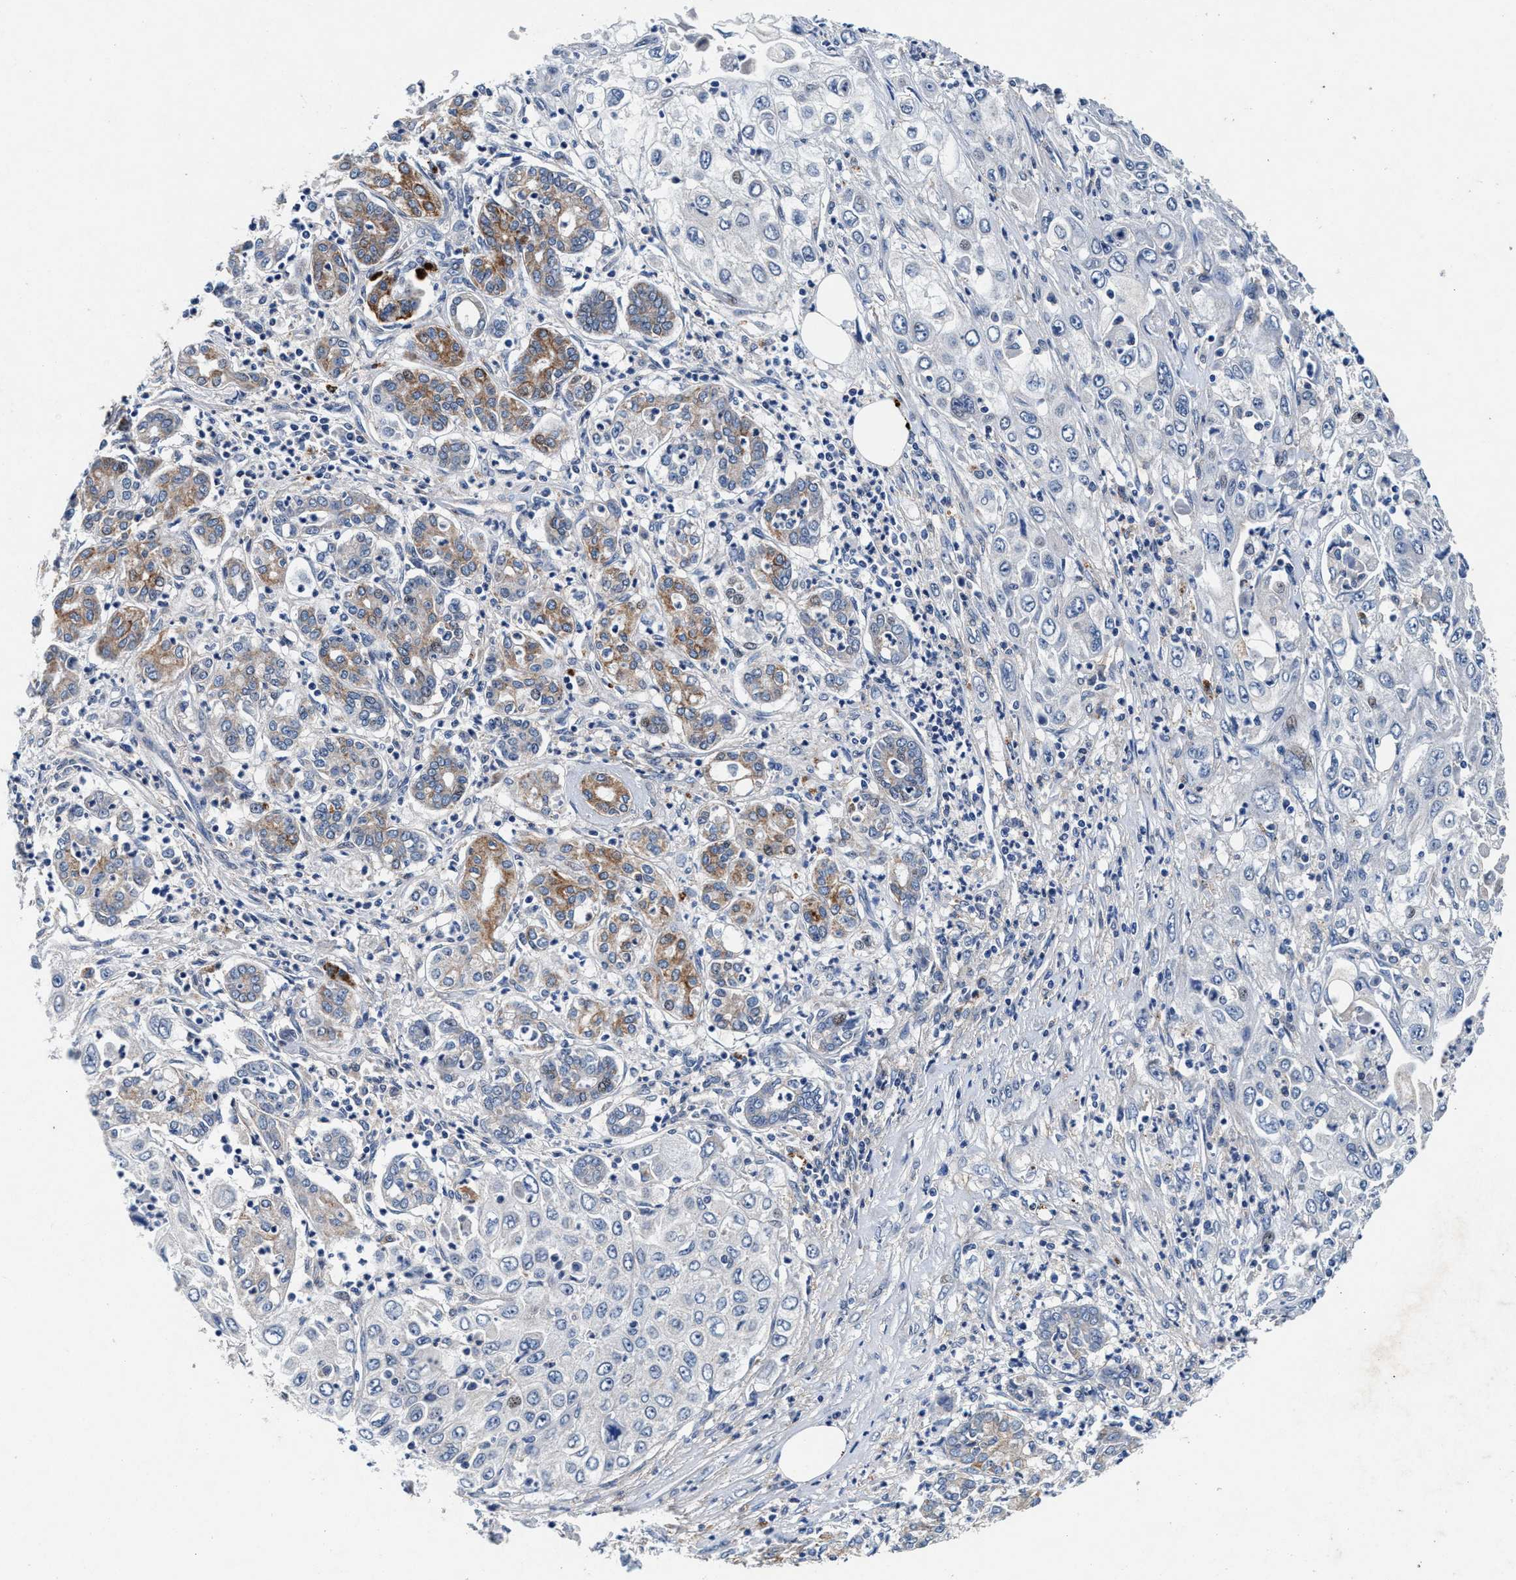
{"staining": {"intensity": "negative", "quantity": "none", "location": "none"}, "tissue": "pancreatic cancer", "cell_type": "Tumor cells", "image_type": "cancer", "snomed": [{"axis": "morphology", "description": "Adenocarcinoma, NOS"}, {"axis": "topography", "description": "Pancreas"}], "caption": "The immunohistochemistry photomicrograph has no significant expression in tumor cells of pancreatic cancer tissue. (DAB IHC visualized using brightfield microscopy, high magnification).", "gene": "SLC8A1", "patient": {"sex": "male", "age": 70}}